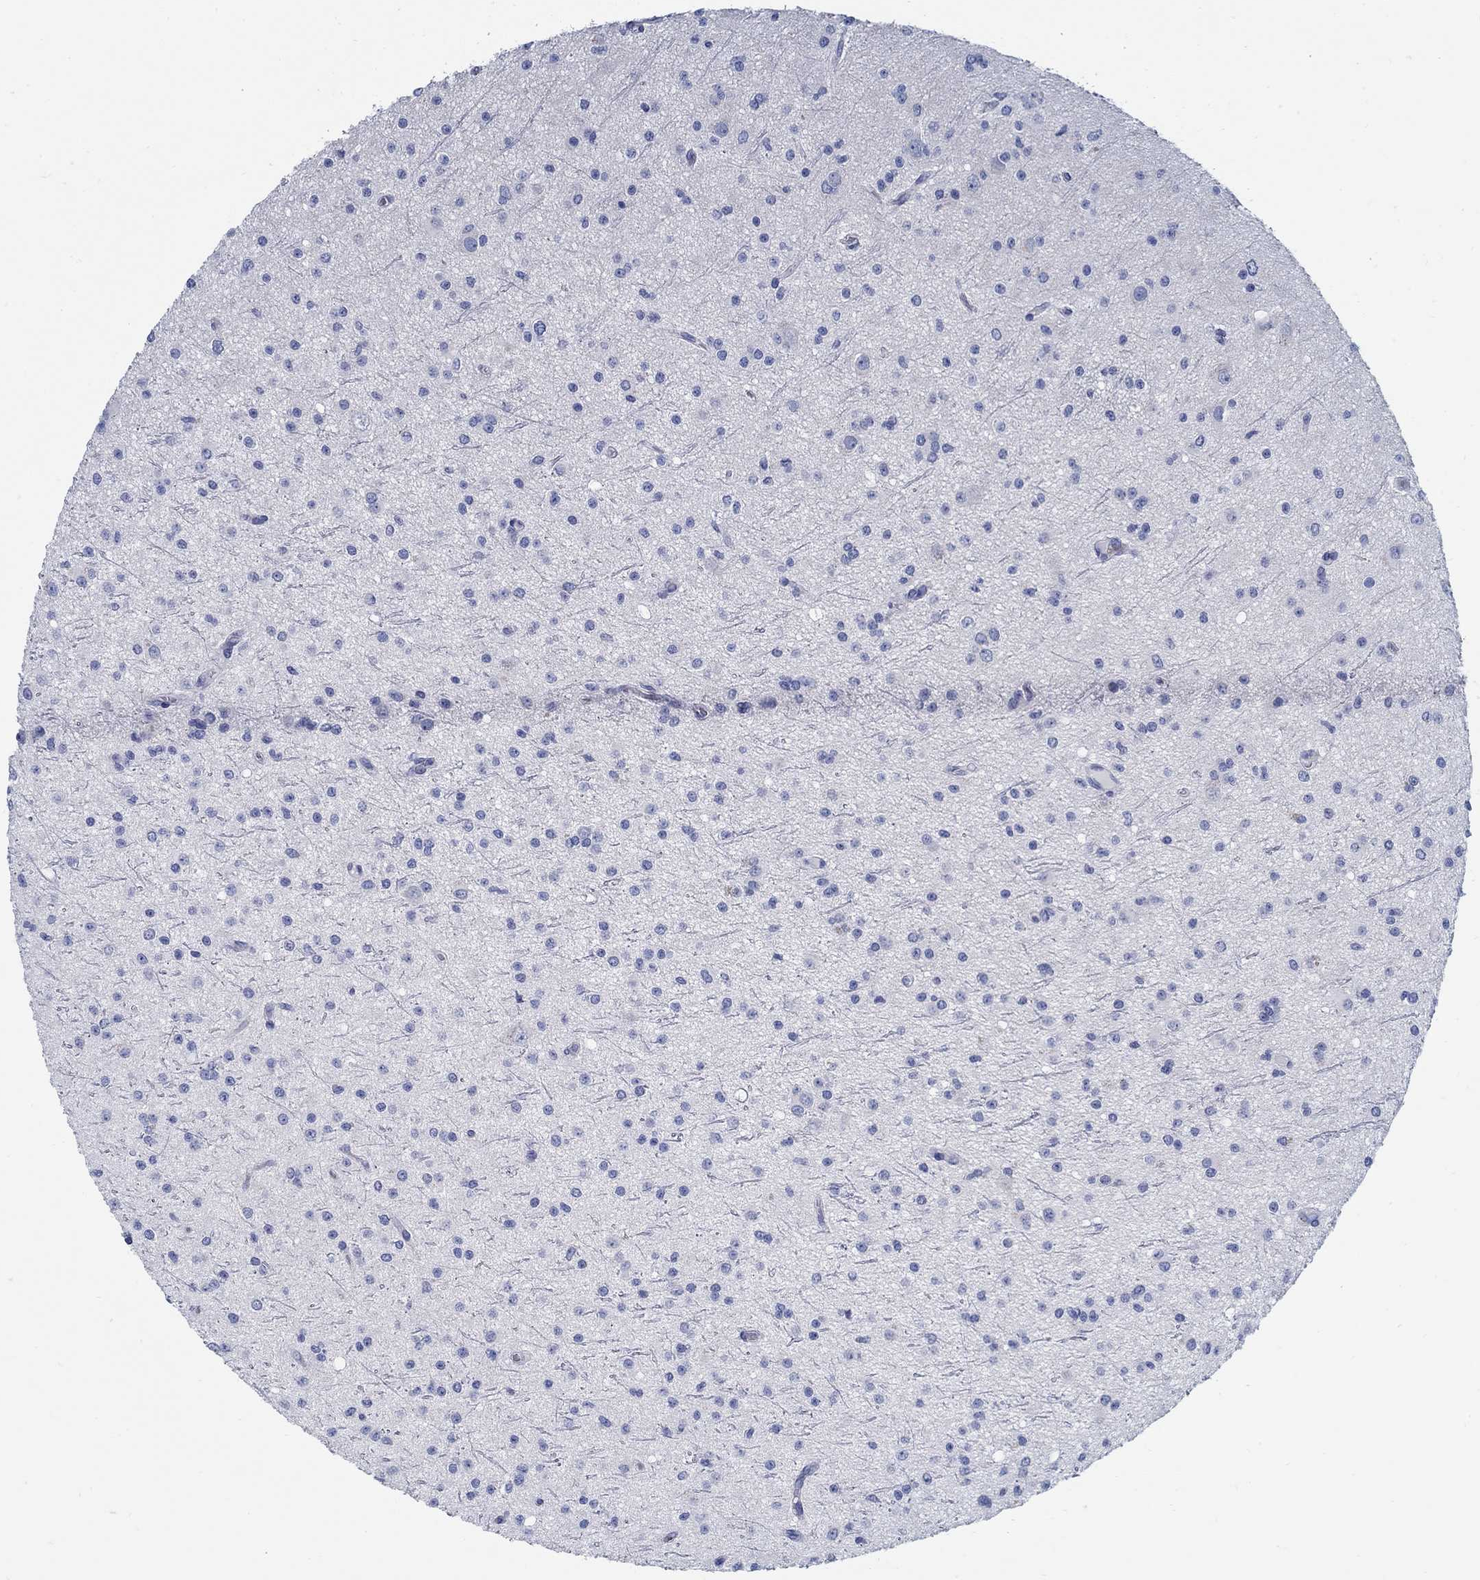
{"staining": {"intensity": "negative", "quantity": "none", "location": "none"}, "tissue": "glioma", "cell_type": "Tumor cells", "image_type": "cancer", "snomed": [{"axis": "morphology", "description": "Glioma, malignant, Low grade"}, {"axis": "topography", "description": "Brain"}], "caption": "There is no significant staining in tumor cells of malignant glioma (low-grade).", "gene": "C15orf39", "patient": {"sex": "male", "age": 27}}